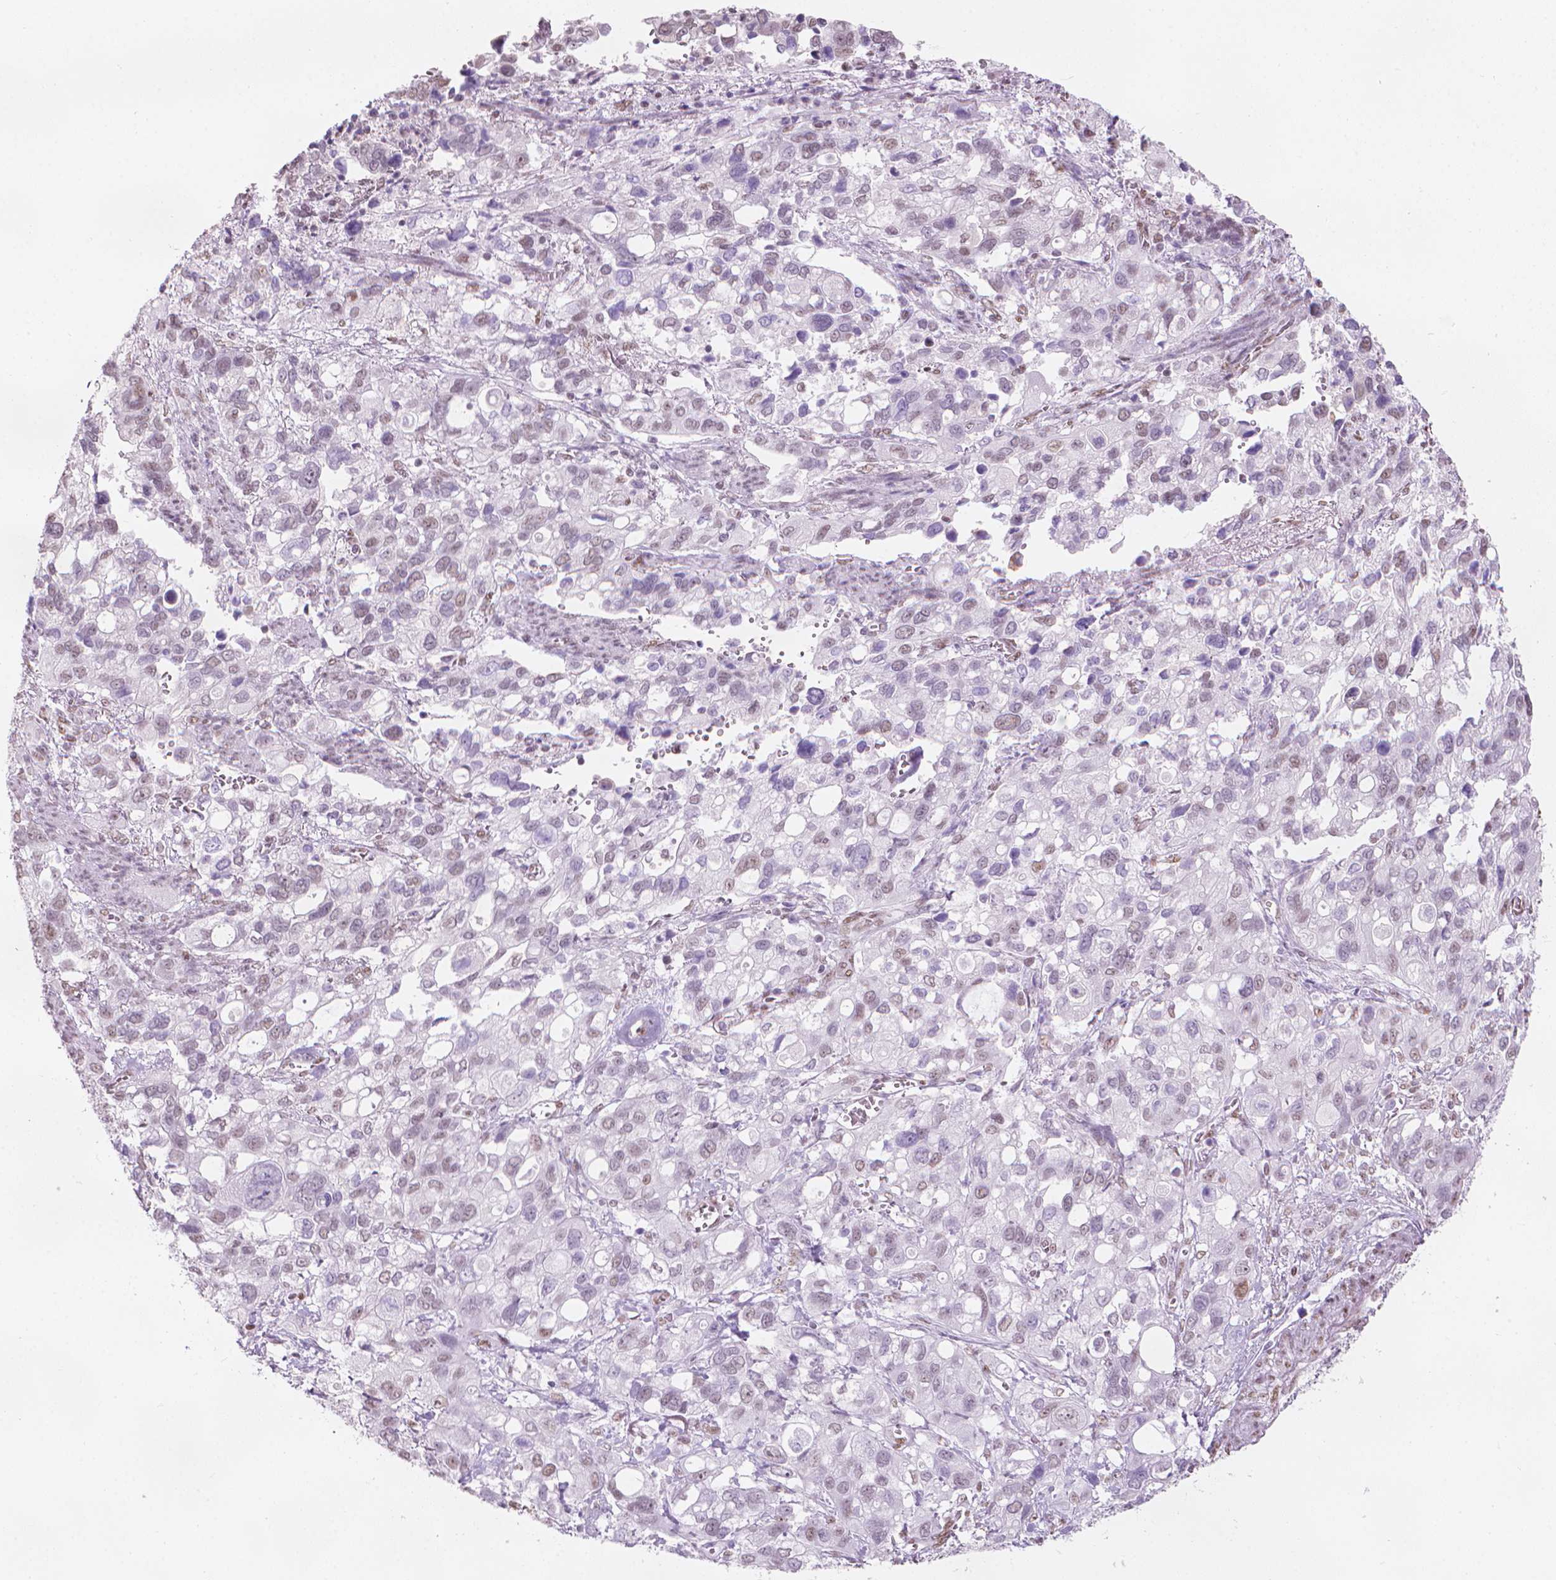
{"staining": {"intensity": "weak", "quantity": "<25%", "location": "nuclear"}, "tissue": "stomach cancer", "cell_type": "Tumor cells", "image_type": "cancer", "snomed": [{"axis": "morphology", "description": "Adenocarcinoma, NOS"}, {"axis": "topography", "description": "Stomach, upper"}], "caption": "Tumor cells are negative for brown protein staining in stomach adenocarcinoma.", "gene": "PIAS2", "patient": {"sex": "female", "age": 81}}